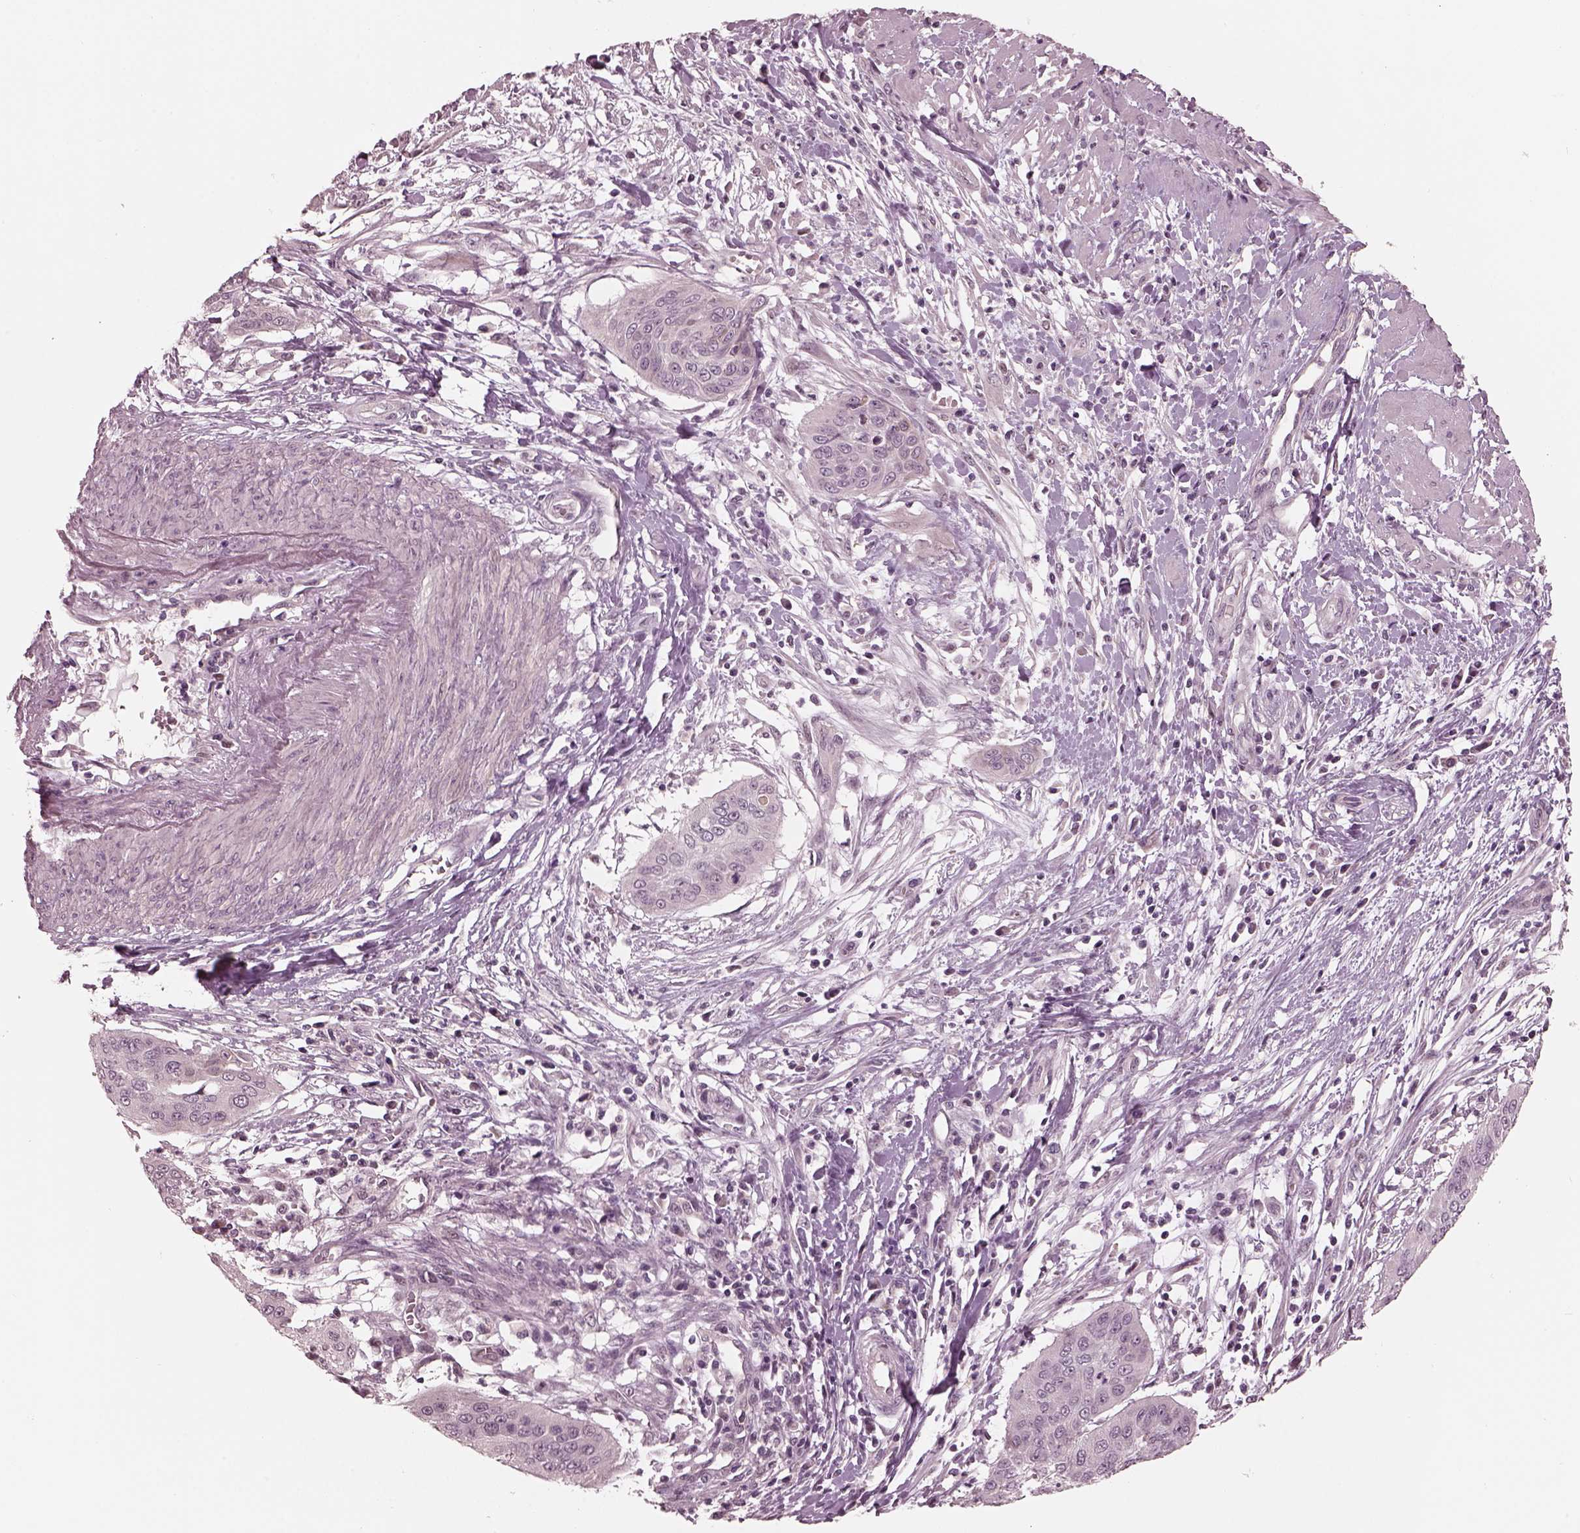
{"staining": {"intensity": "negative", "quantity": "none", "location": "none"}, "tissue": "cervical cancer", "cell_type": "Tumor cells", "image_type": "cancer", "snomed": [{"axis": "morphology", "description": "Squamous cell carcinoma, NOS"}, {"axis": "topography", "description": "Cervix"}], "caption": "Immunohistochemistry of human squamous cell carcinoma (cervical) reveals no expression in tumor cells.", "gene": "IQCG", "patient": {"sex": "female", "age": 39}}